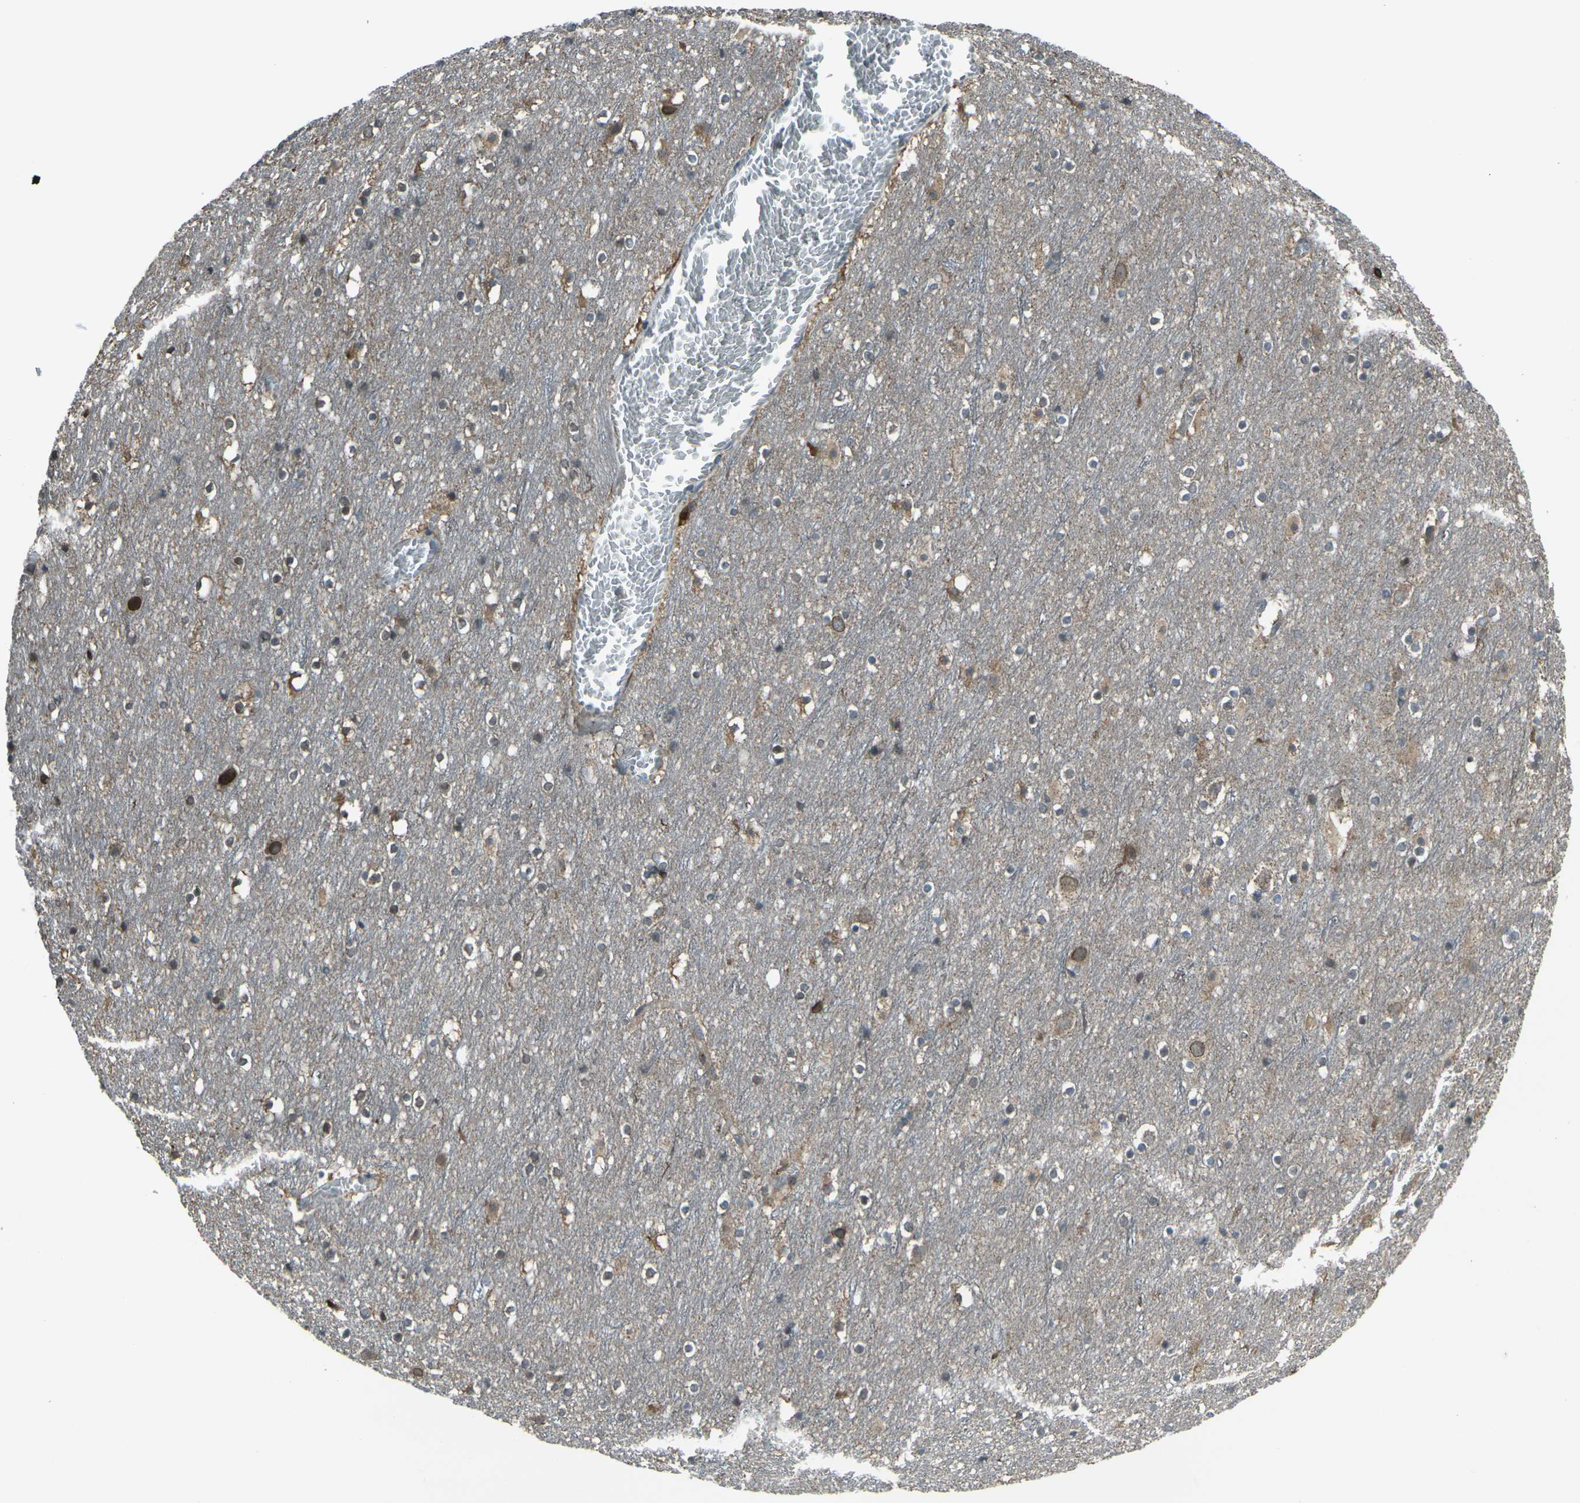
{"staining": {"intensity": "moderate", "quantity": ">75%", "location": "cytoplasmic/membranous"}, "tissue": "cerebral cortex", "cell_type": "Endothelial cells", "image_type": "normal", "snomed": [{"axis": "morphology", "description": "Normal tissue, NOS"}, {"axis": "topography", "description": "Cerebral cortex"}], "caption": "IHC image of unremarkable cerebral cortex: human cerebral cortex stained using immunohistochemistry (IHC) demonstrates medium levels of moderate protein expression localized specifically in the cytoplasmic/membranous of endothelial cells, appearing as a cytoplasmic/membranous brown color.", "gene": "LSMEM1", "patient": {"sex": "male", "age": 45}}